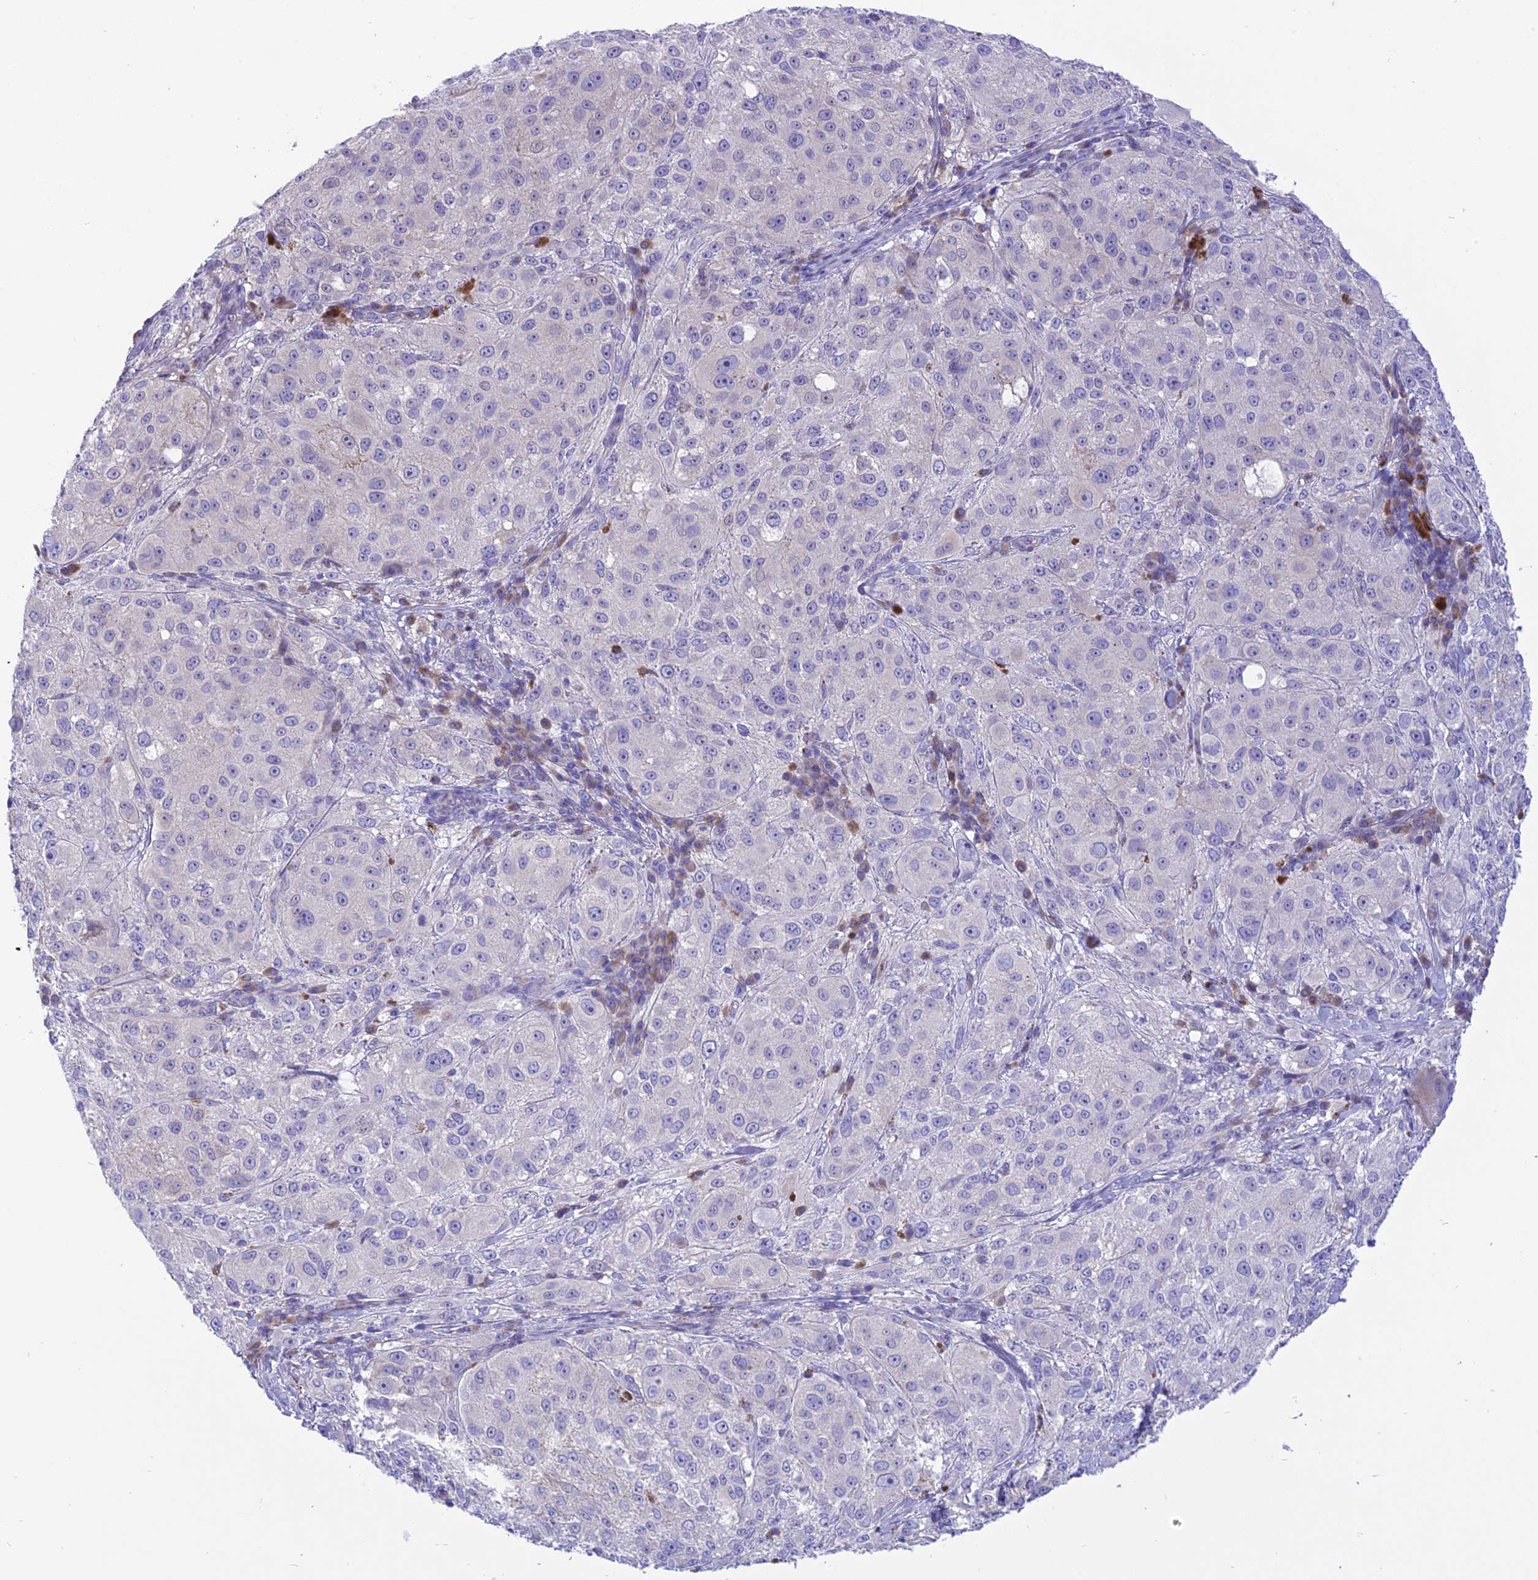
{"staining": {"intensity": "negative", "quantity": "none", "location": "none"}, "tissue": "melanoma", "cell_type": "Tumor cells", "image_type": "cancer", "snomed": [{"axis": "morphology", "description": "Necrosis, NOS"}, {"axis": "morphology", "description": "Malignant melanoma, NOS"}, {"axis": "topography", "description": "Skin"}], "caption": "DAB (3,3'-diaminobenzidine) immunohistochemical staining of human melanoma reveals no significant staining in tumor cells.", "gene": "DCAF16", "patient": {"sex": "female", "age": 87}}